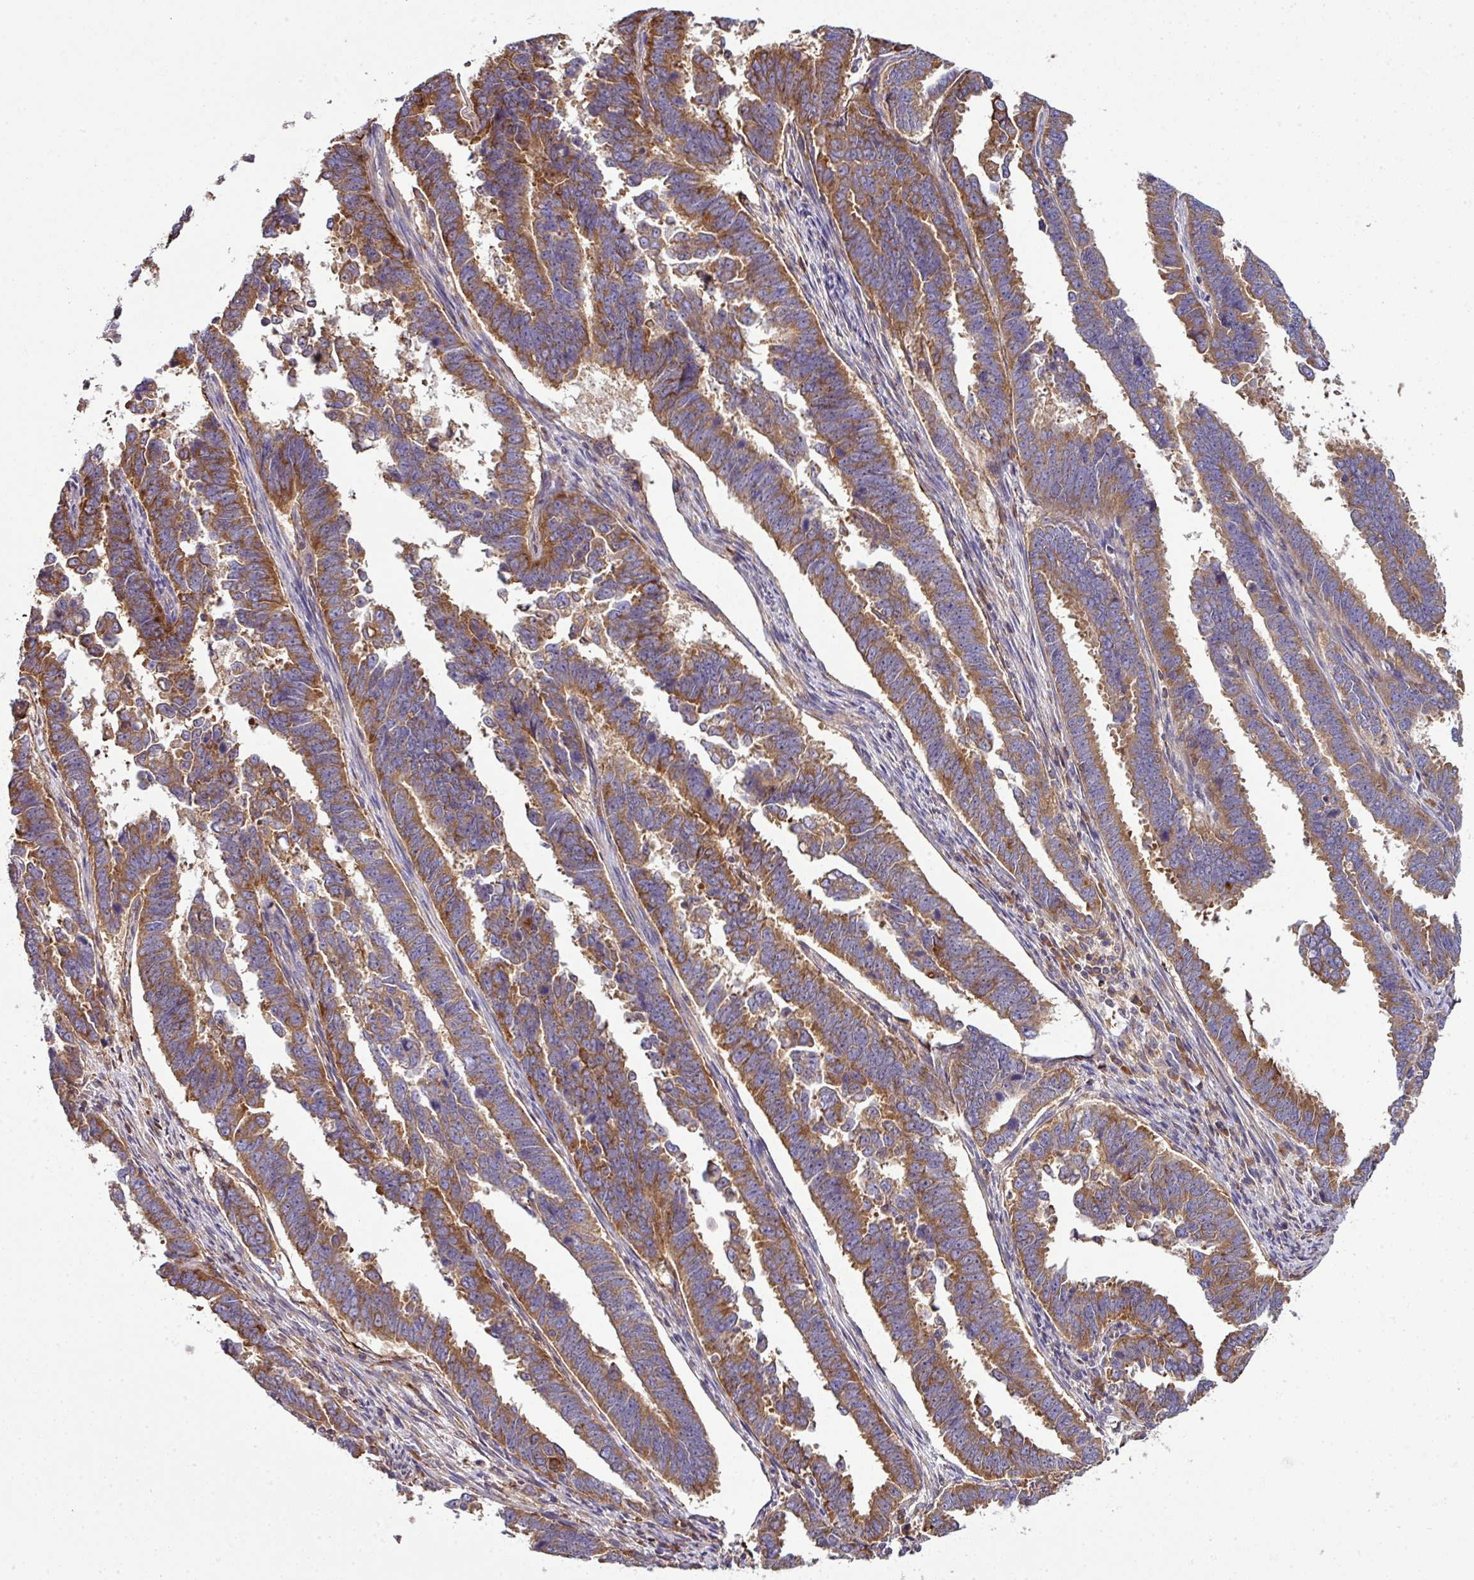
{"staining": {"intensity": "moderate", "quantity": ">75%", "location": "cytoplasmic/membranous"}, "tissue": "endometrial cancer", "cell_type": "Tumor cells", "image_type": "cancer", "snomed": [{"axis": "morphology", "description": "Adenocarcinoma, NOS"}, {"axis": "topography", "description": "Endometrium"}], "caption": "Immunohistochemical staining of adenocarcinoma (endometrial) reveals moderate cytoplasmic/membranous protein positivity in about >75% of tumor cells. The protein of interest is stained brown, and the nuclei are stained in blue (DAB (3,3'-diaminobenzidine) IHC with brightfield microscopy, high magnification).", "gene": "LRRC74B", "patient": {"sex": "female", "age": 75}}